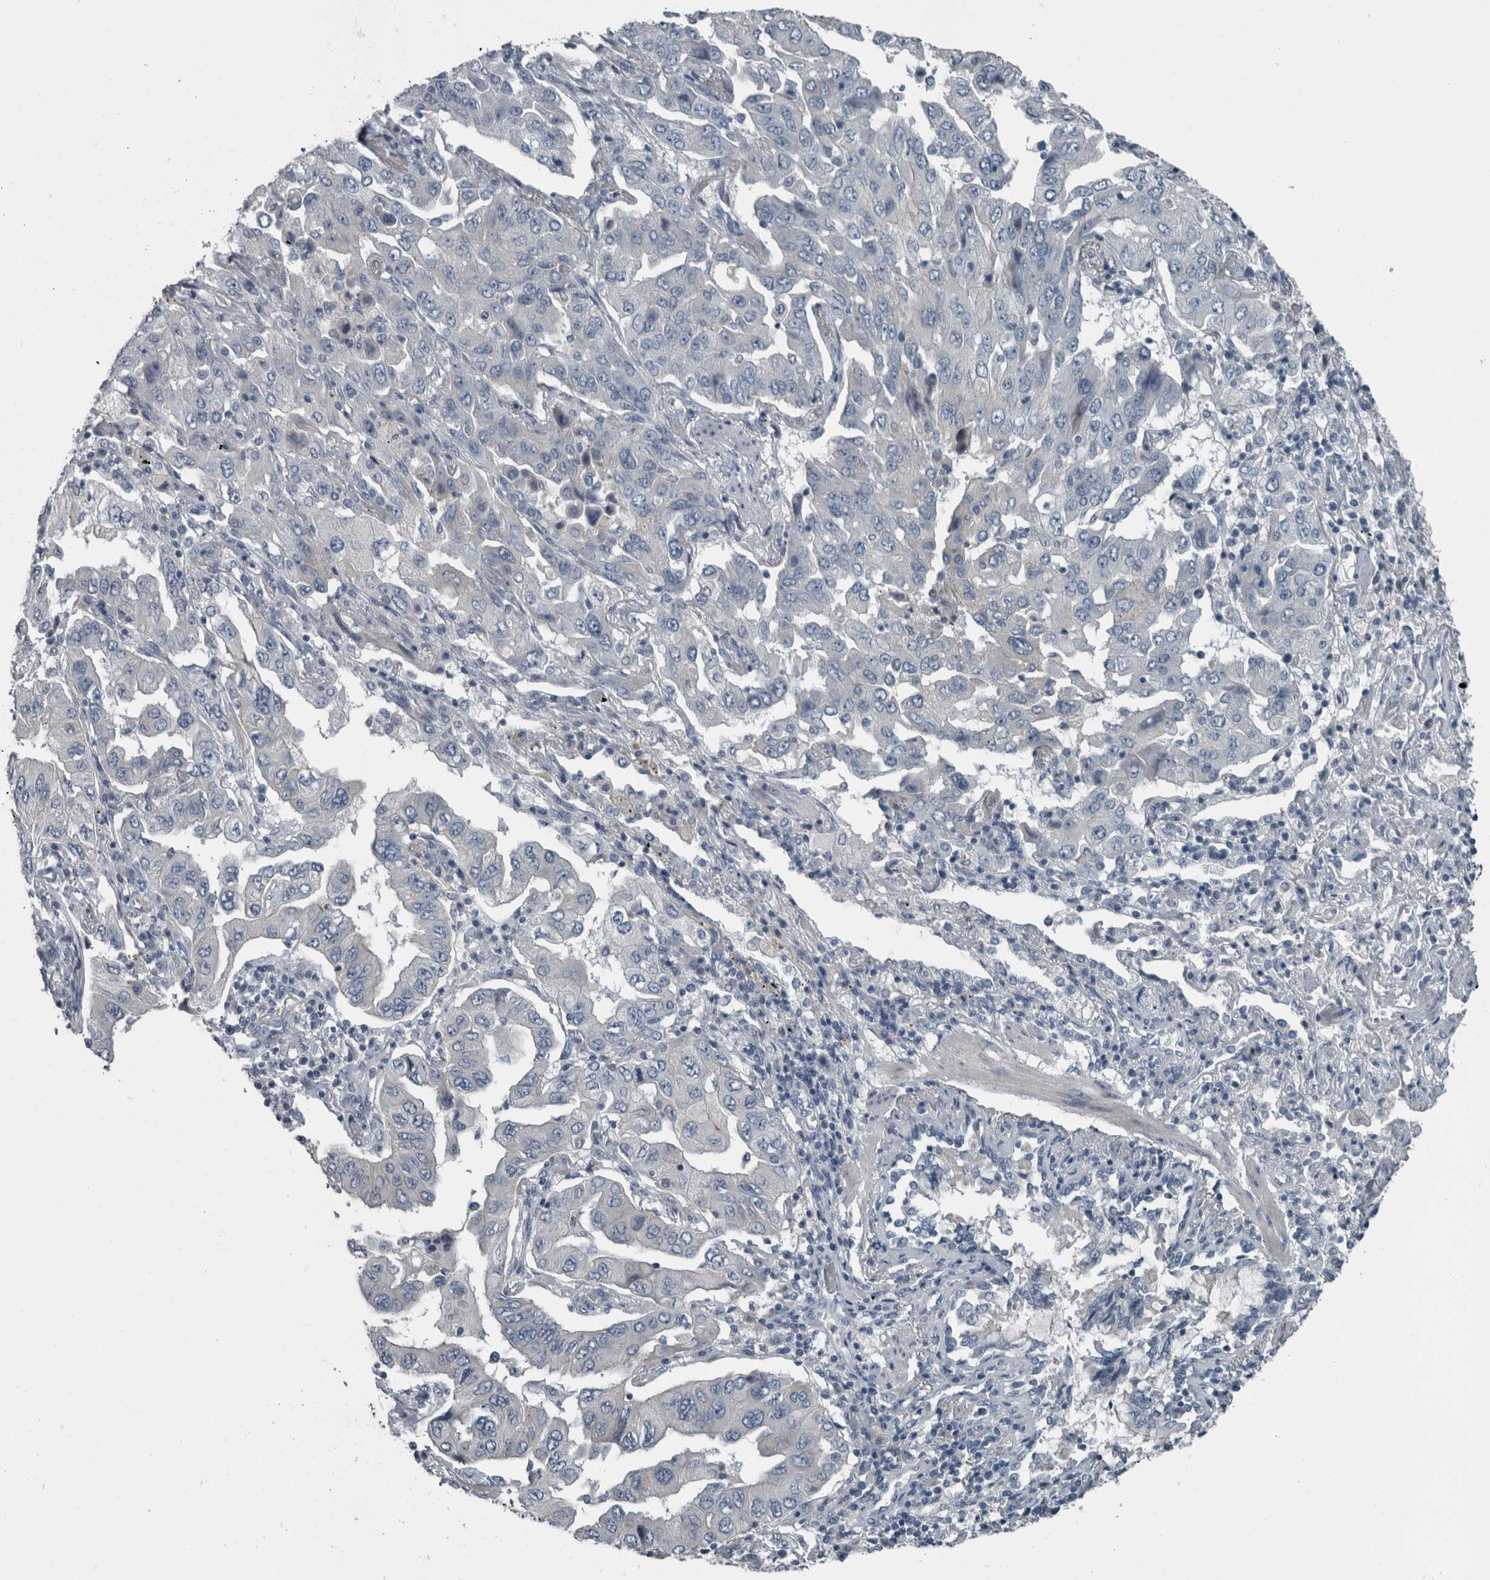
{"staining": {"intensity": "negative", "quantity": "none", "location": "none"}, "tissue": "lung cancer", "cell_type": "Tumor cells", "image_type": "cancer", "snomed": [{"axis": "morphology", "description": "Adenocarcinoma, NOS"}, {"axis": "topography", "description": "Lung"}], "caption": "Histopathology image shows no protein positivity in tumor cells of lung cancer tissue.", "gene": "KRT20", "patient": {"sex": "female", "age": 65}}